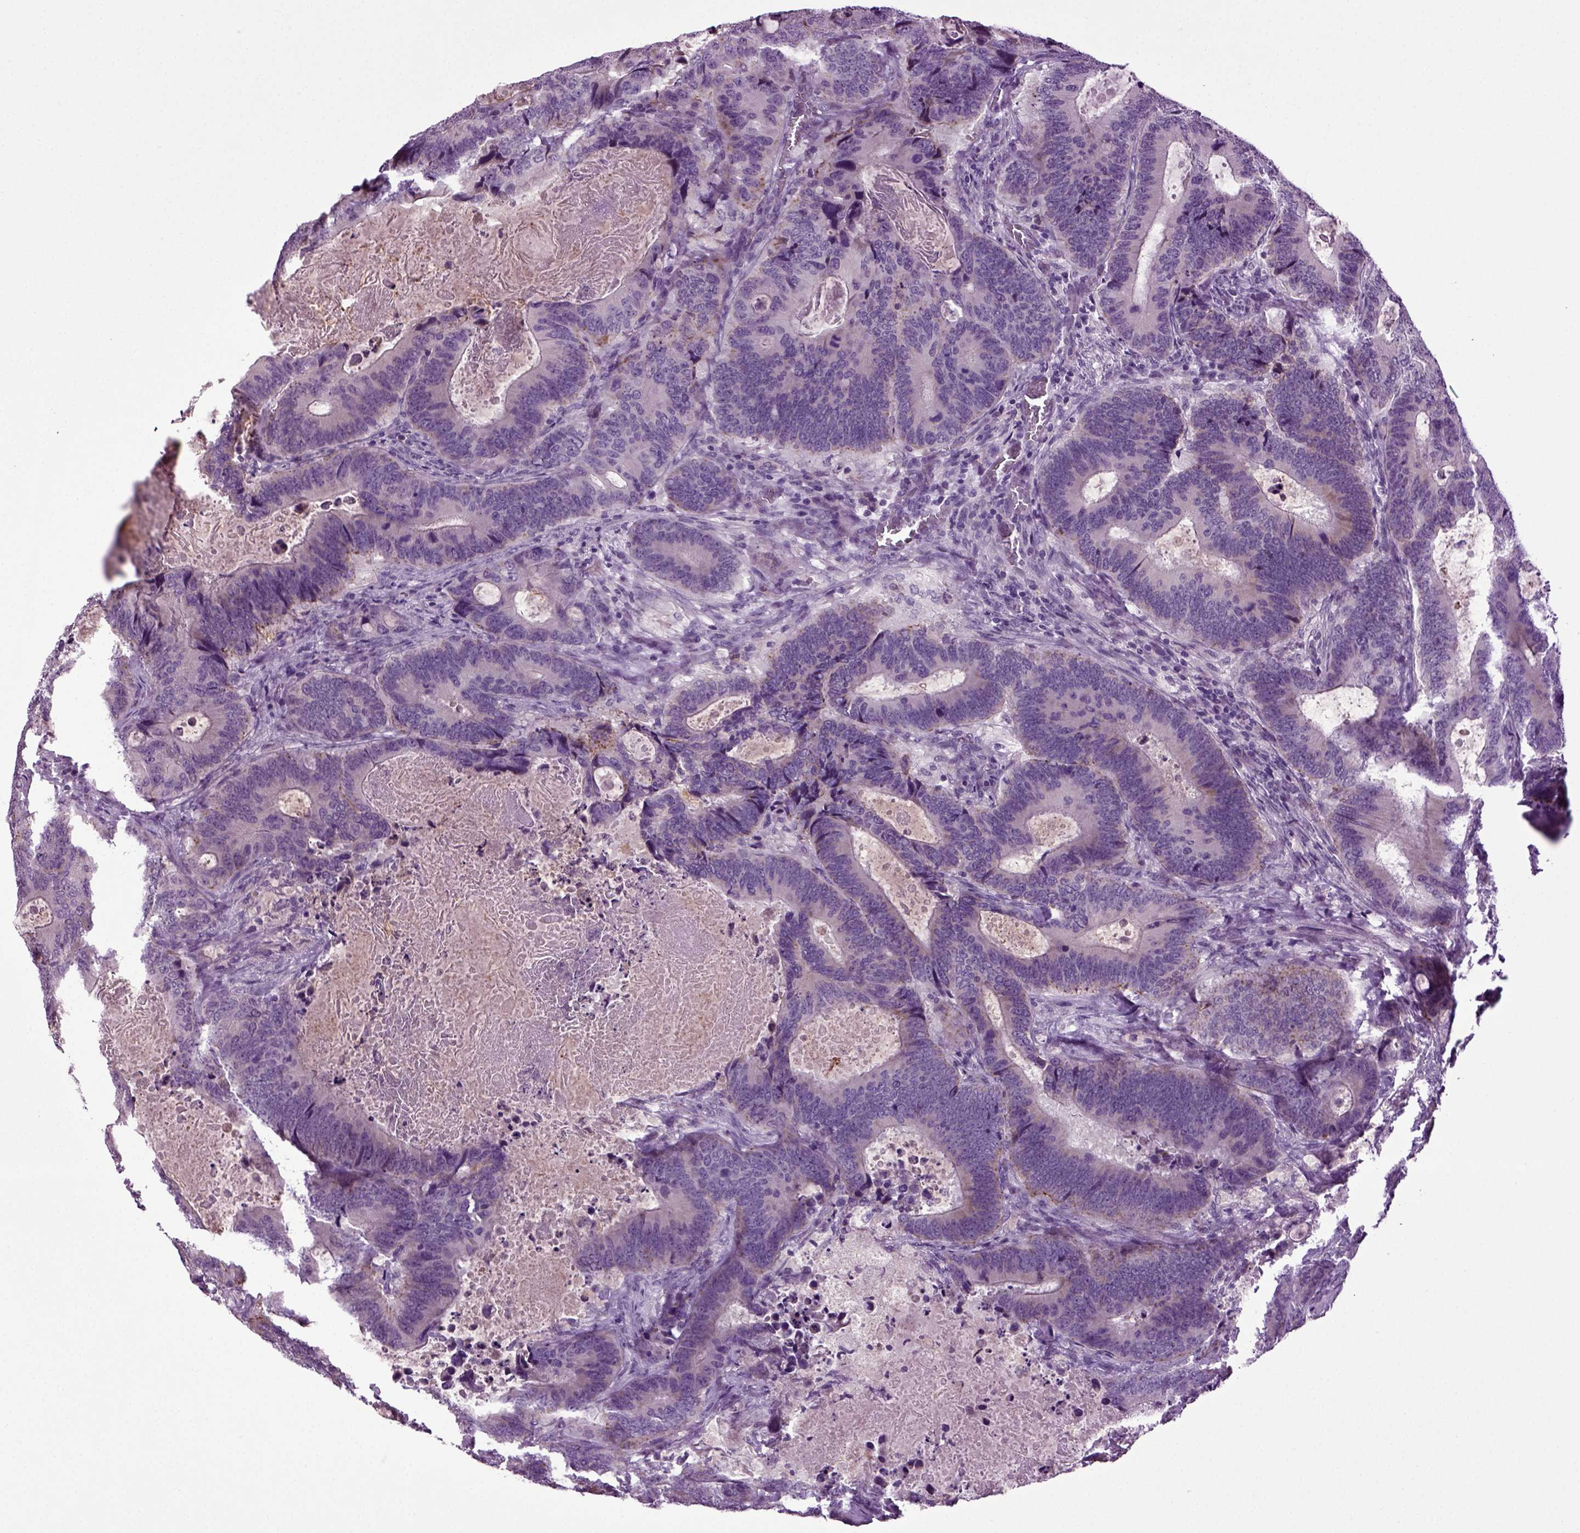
{"staining": {"intensity": "negative", "quantity": "none", "location": "none"}, "tissue": "colorectal cancer", "cell_type": "Tumor cells", "image_type": "cancer", "snomed": [{"axis": "morphology", "description": "Adenocarcinoma, NOS"}, {"axis": "topography", "description": "Colon"}], "caption": "DAB (3,3'-diaminobenzidine) immunohistochemical staining of human adenocarcinoma (colorectal) displays no significant expression in tumor cells. (Stains: DAB (3,3'-diaminobenzidine) IHC with hematoxylin counter stain, Microscopy: brightfield microscopy at high magnification).", "gene": "FGF11", "patient": {"sex": "female", "age": 82}}